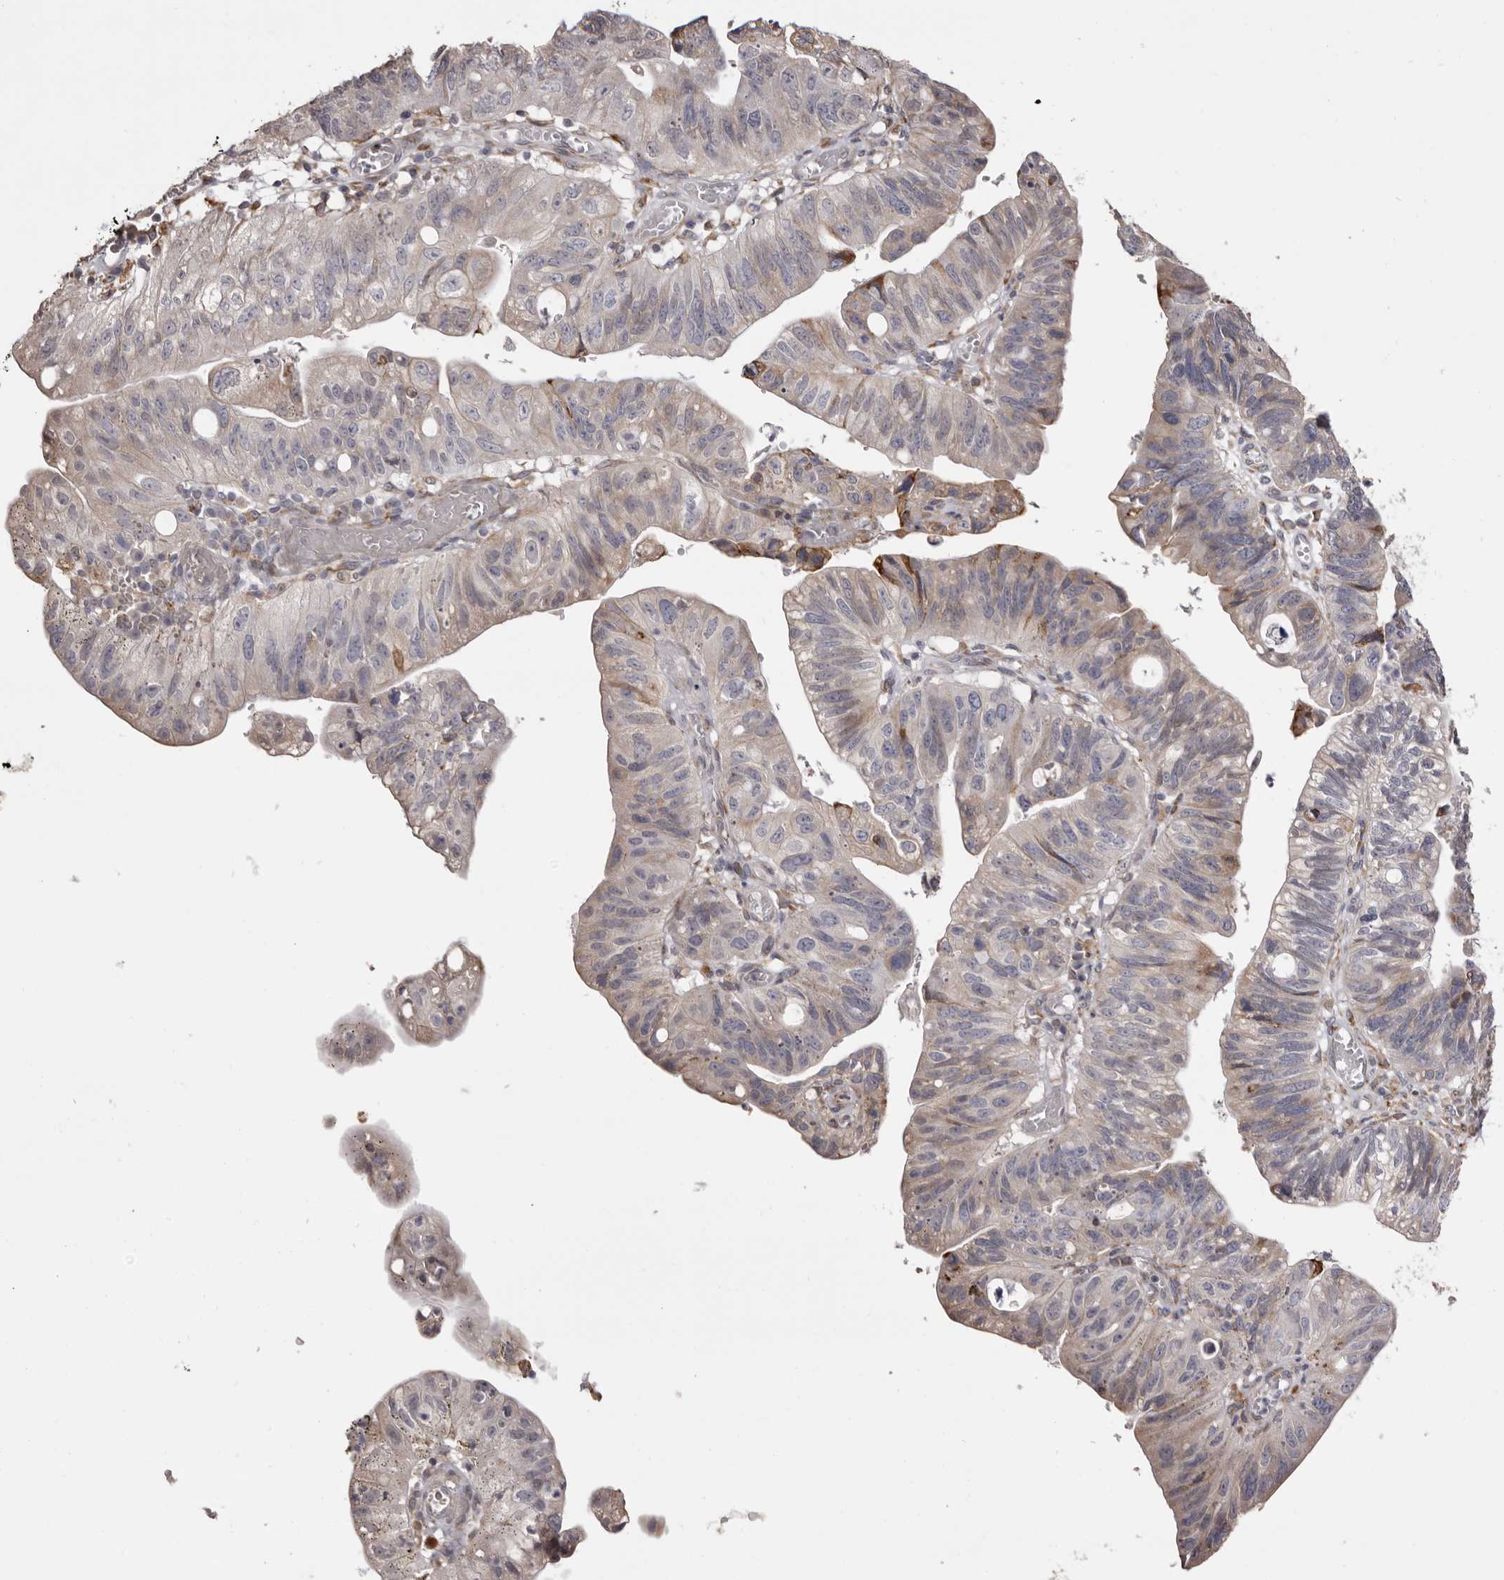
{"staining": {"intensity": "weak", "quantity": "<25%", "location": "cytoplasmic/membranous"}, "tissue": "stomach cancer", "cell_type": "Tumor cells", "image_type": "cancer", "snomed": [{"axis": "morphology", "description": "Adenocarcinoma, NOS"}, {"axis": "topography", "description": "Stomach"}], "caption": "Tumor cells show no significant expression in stomach cancer (adenocarcinoma).", "gene": "PIGX", "patient": {"sex": "male", "age": 59}}